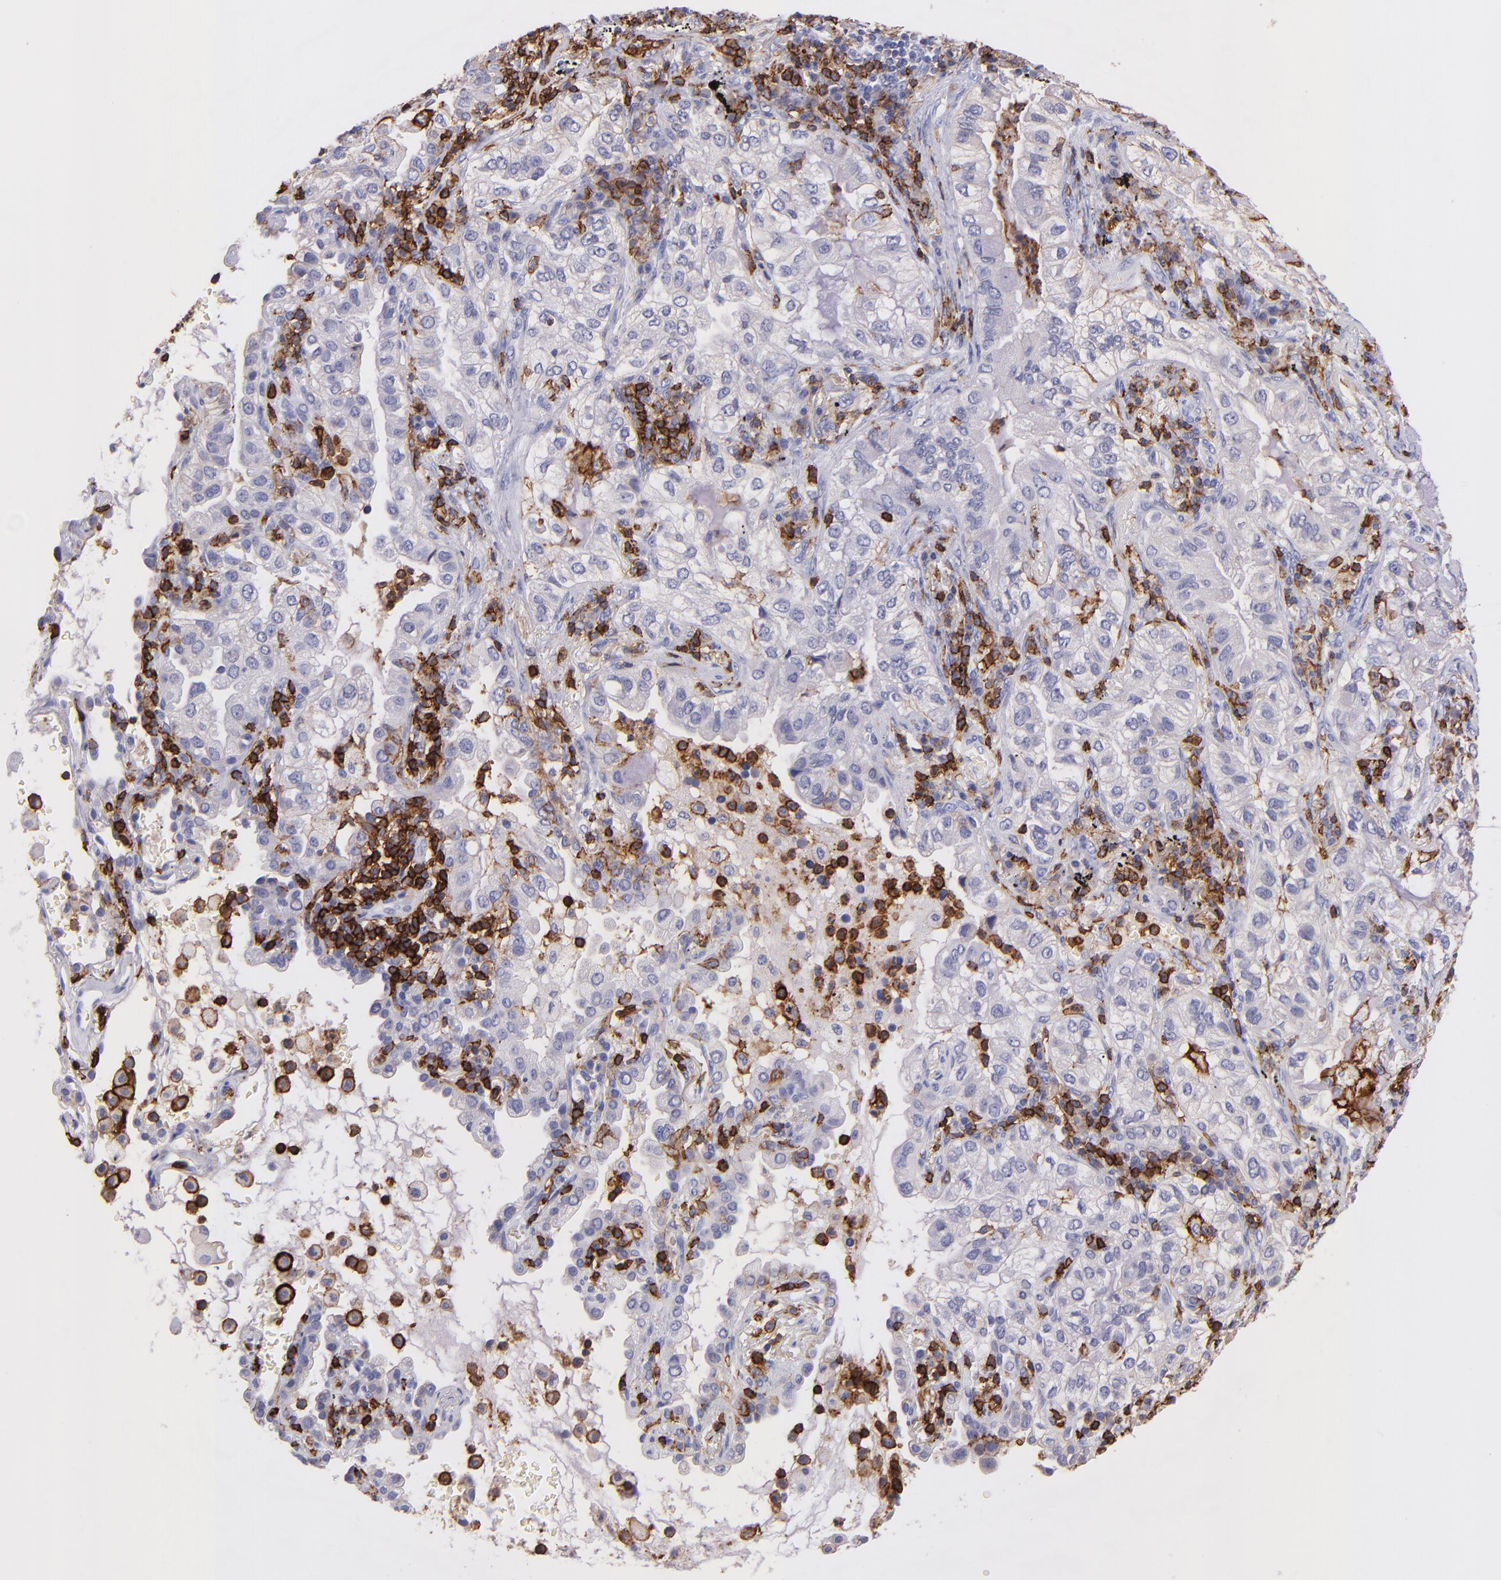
{"staining": {"intensity": "negative", "quantity": "none", "location": "none"}, "tissue": "lung cancer", "cell_type": "Tumor cells", "image_type": "cancer", "snomed": [{"axis": "morphology", "description": "Adenocarcinoma, NOS"}, {"axis": "topography", "description": "Lung"}], "caption": "Histopathology image shows no significant protein positivity in tumor cells of lung cancer (adenocarcinoma). (Stains: DAB immunohistochemistry (IHC) with hematoxylin counter stain, Microscopy: brightfield microscopy at high magnification).", "gene": "SPN", "patient": {"sex": "female", "age": 50}}